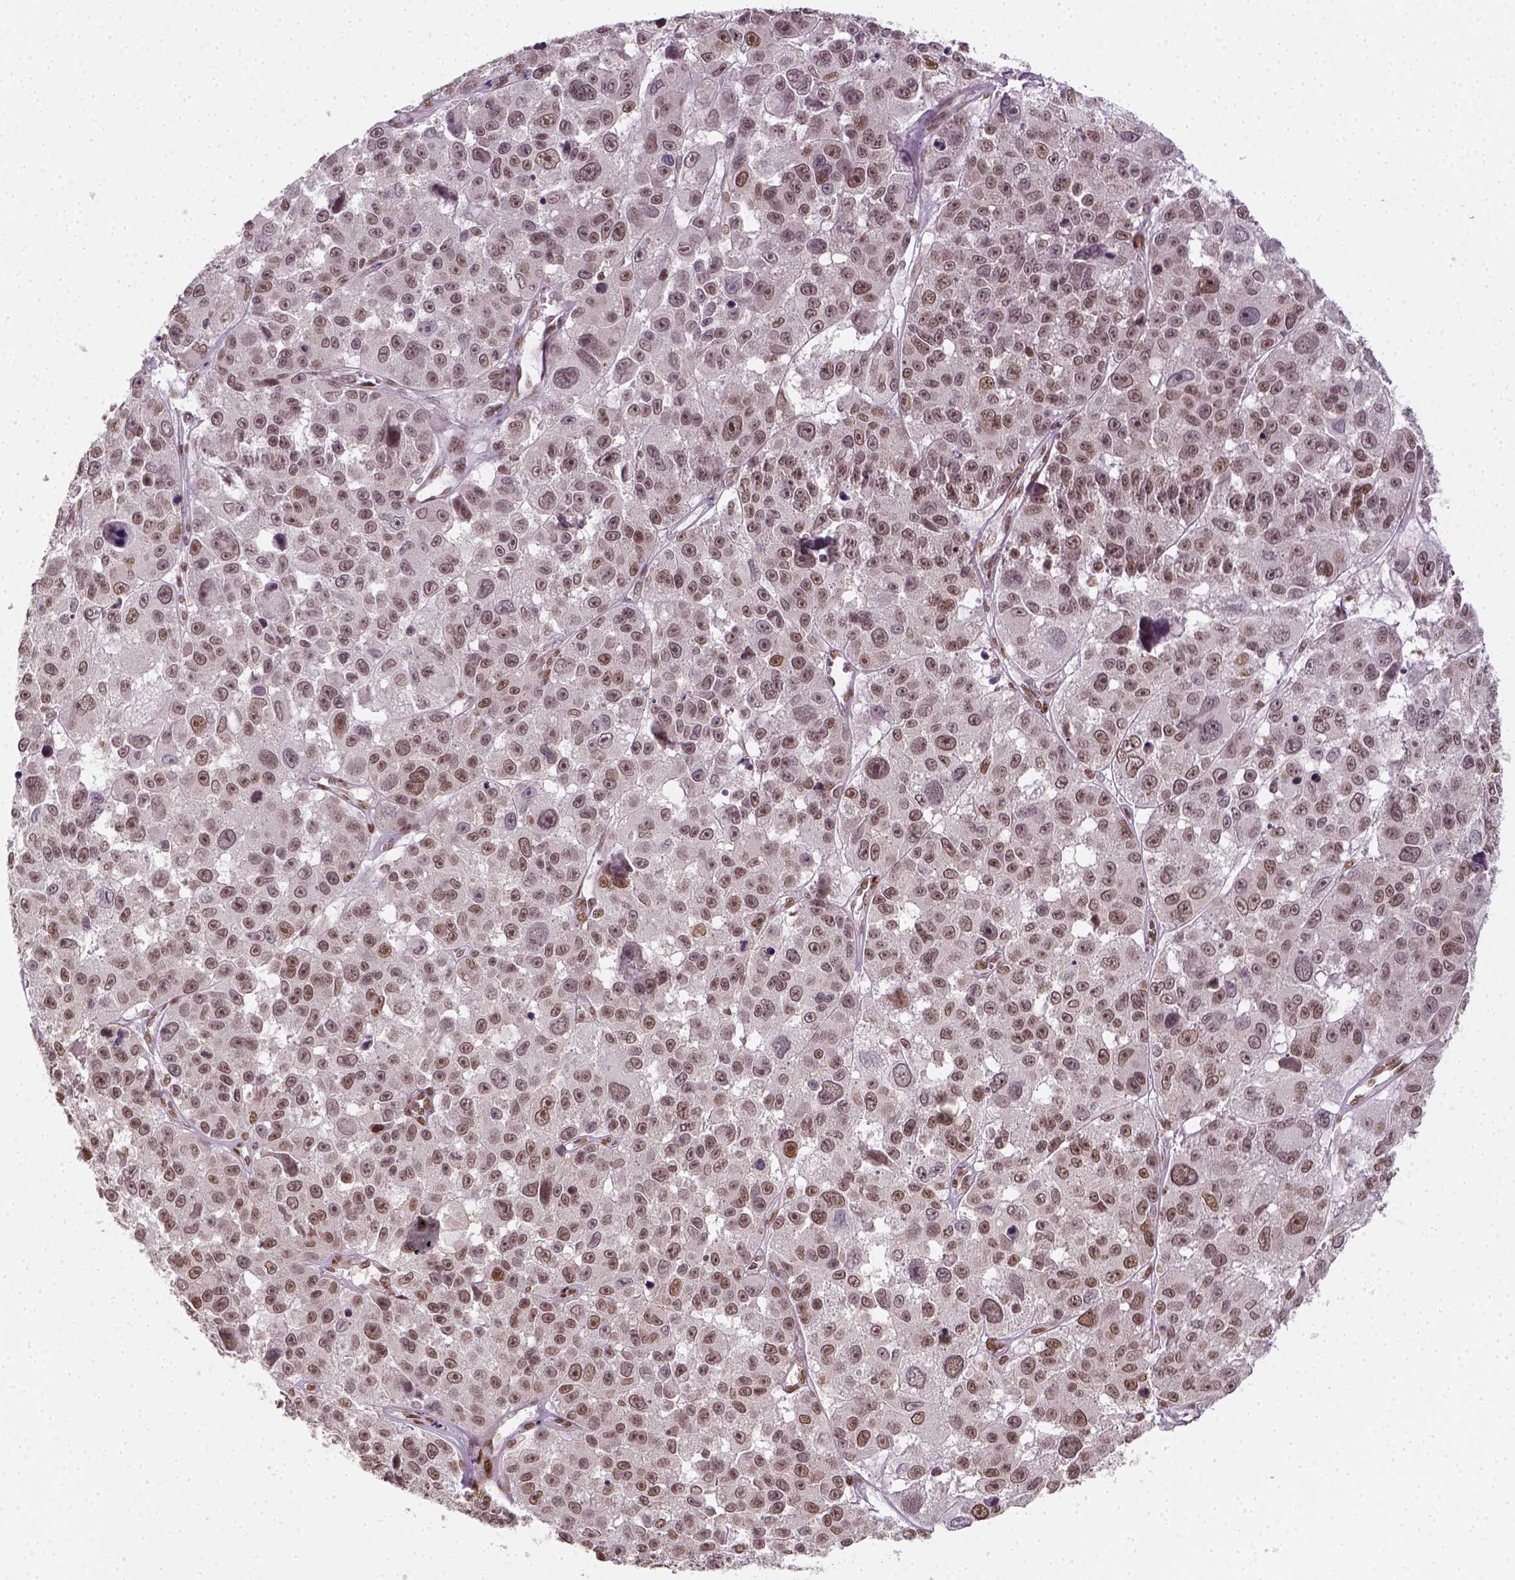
{"staining": {"intensity": "weak", "quantity": ">75%", "location": "nuclear"}, "tissue": "melanoma", "cell_type": "Tumor cells", "image_type": "cancer", "snomed": [{"axis": "morphology", "description": "Malignant melanoma, NOS"}, {"axis": "topography", "description": "Skin"}], "caption": "A high-resolution micrograph shows immunohistochemistry (IHC) staining of malignant melanoma, which displays weak nuclear staining in approximately >75% of tumor cells.", "gene": "FANCE", "patient": {"sex": "female", "age": 66}}